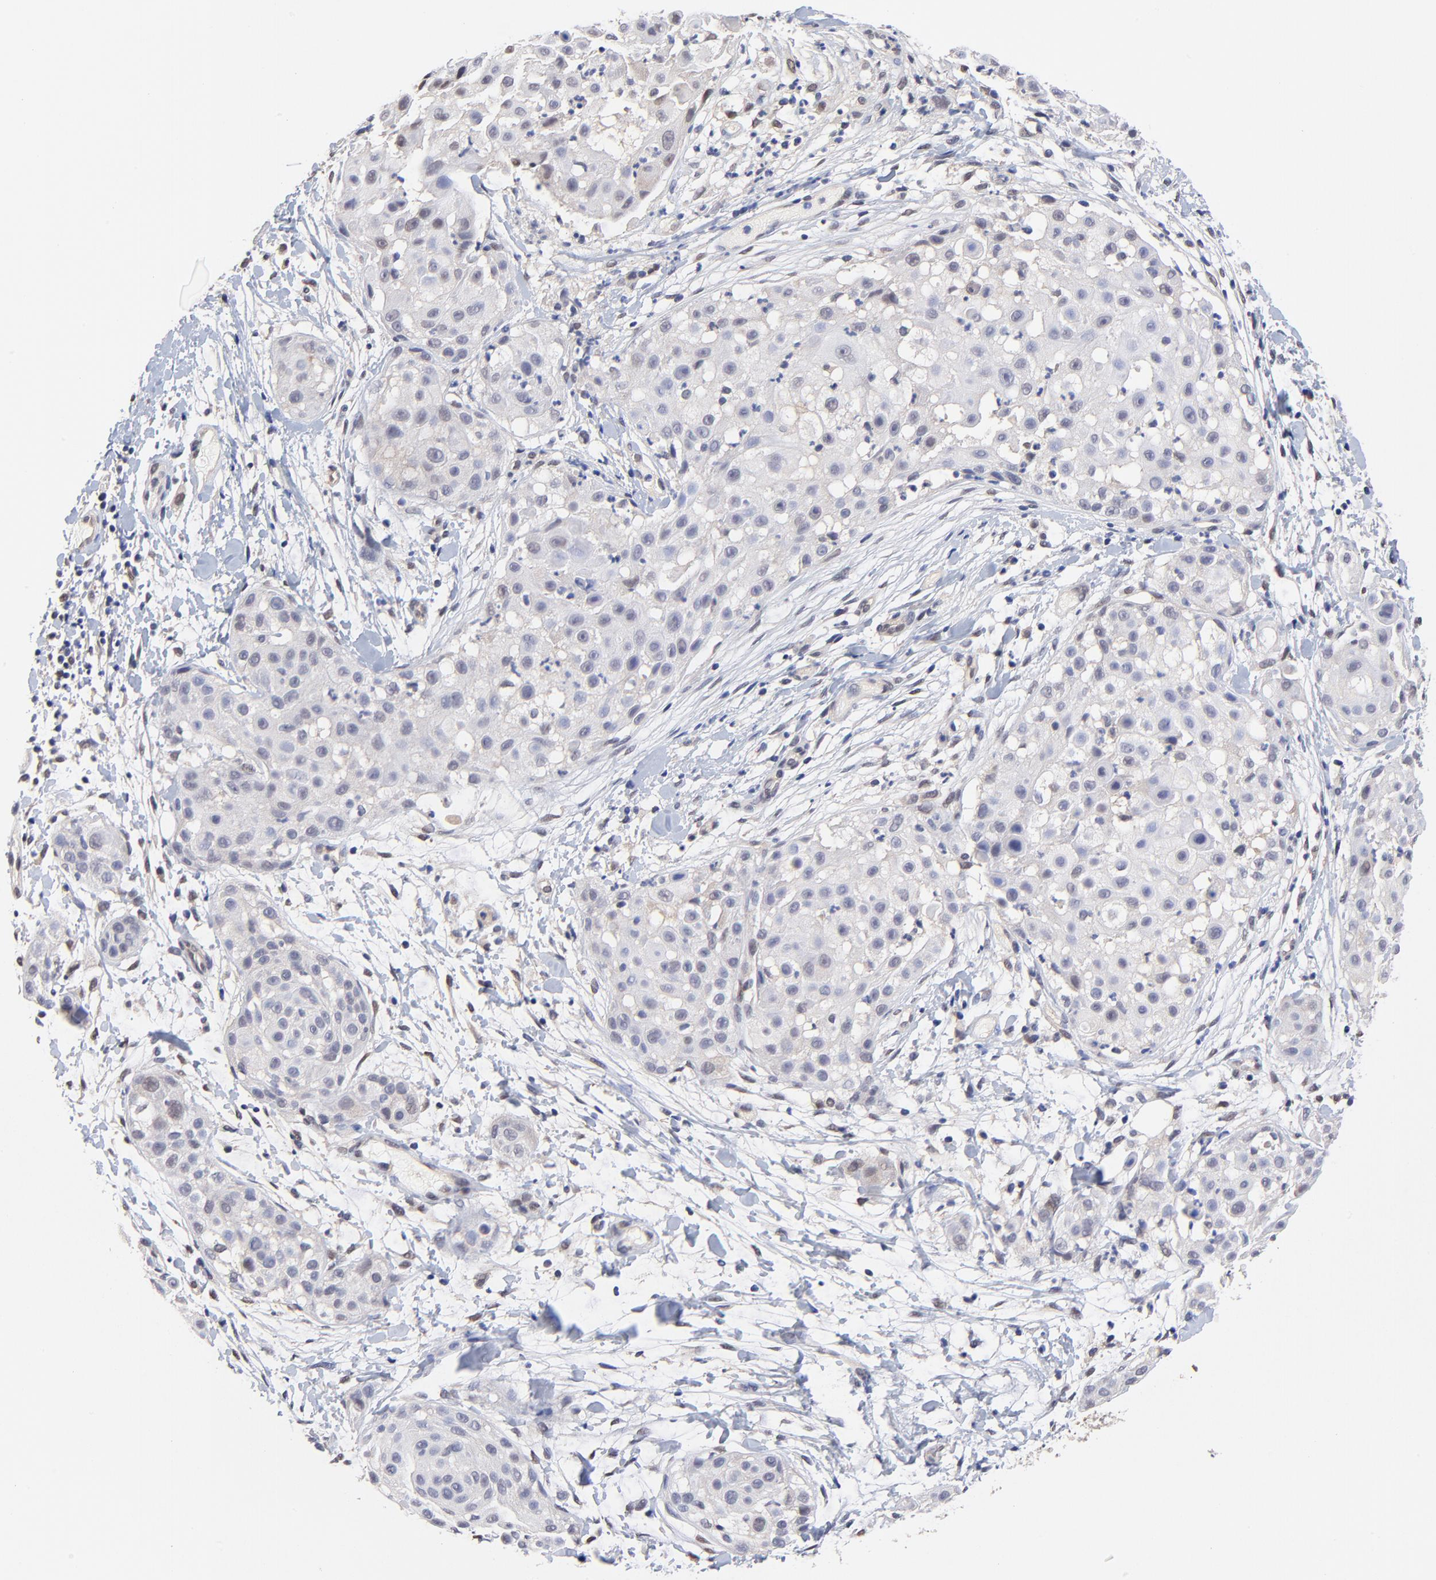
{"staining": {"intensity": "negative", "quantity": "none", "location": "none"}, "tissue": "skin cancer", "cell_type": "Tumor cells", "image_type": "cancer", "snomed": [{"axis": "morphology", "description": "Squamous cell carcinoma, NOS"}, {"axis": "topography", "description": "Skin"}], "caption": "The photomicrograph reveals no staining of tumor cells in skin cancer. The staining was performed using DAB to visualize the protein expression in brown, while the nuclei were stained in blue with hematoxylin (Magnification: 20x).", "gene": "TXNL1", "patient": {"sex": "female", "age": 57}}